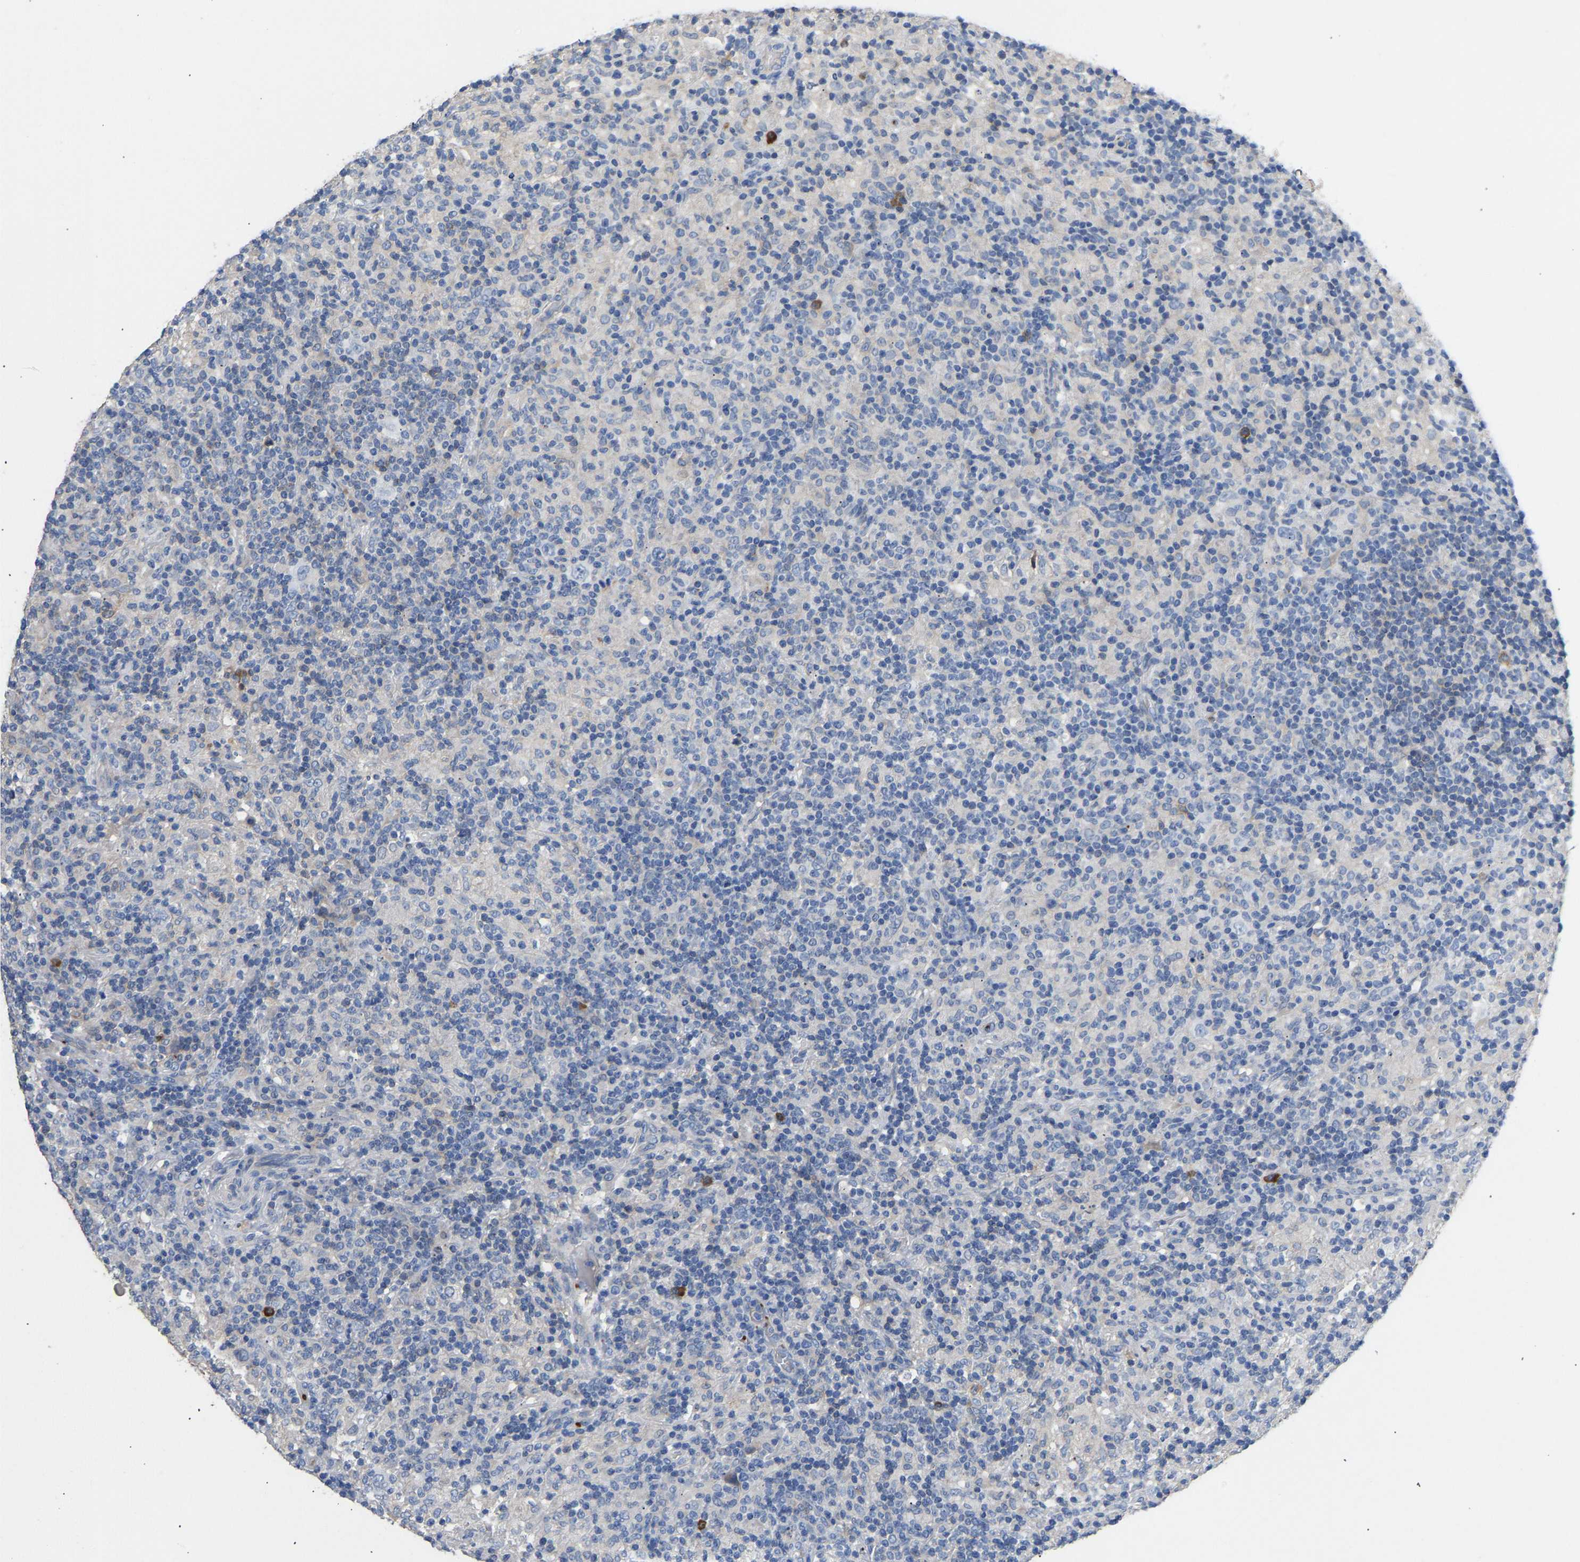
{"staining": {"intensity": "negative", "quantity": "none", "location": "none"}, "tissue": "lymphoma", "cell_type": "Tumor cells", "image_type": "cancer", "snomed": [{"axis": "morphology", "description": "Hodgkin's disease, NOS"}, {"axis": "topography", "description": "Lymph node"}], "caption": "Tumor cells are negative for brown protein staining in Hodgkin's disease. (Brightfield microscopy of DAB immunohistochemistry at high magnification).", "gene": "FGF18", "patient": {"sex": "male", "age": 70}}